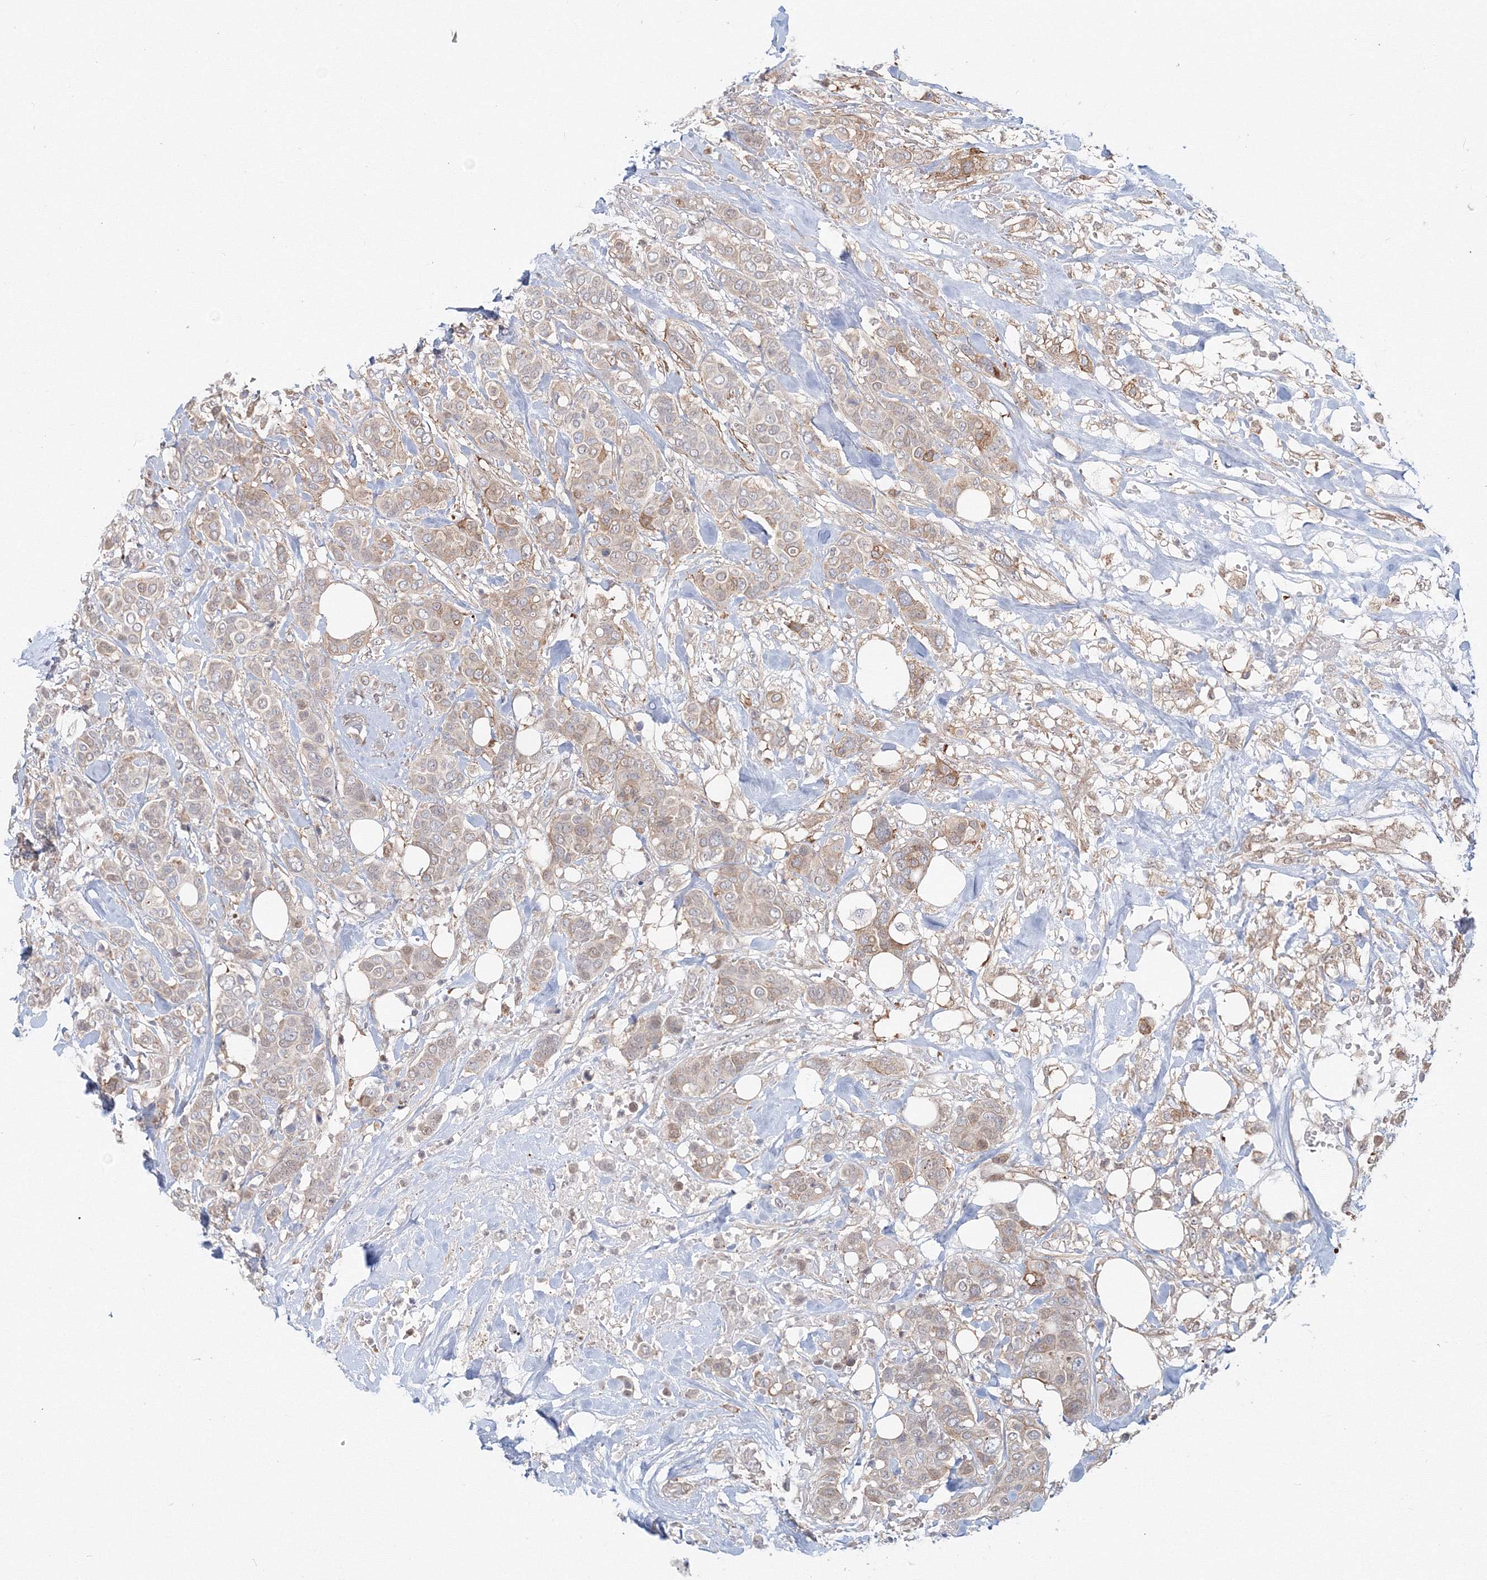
{"staining": {"intensity": "weak", "quantity": "<25%", "location": "cytoplasmic/membranous"}, "tissue": "breast cancer", "cell_type": "Tumor cells", "image_type": "cancer", "snomed": [{"axis": "morphology", "description": "Lobular carcinoma"}, {"axis": "topography", "description": "Breast"}], "caption": "This micrograph is of breast cancer (lobular carcinoma) stained with immunohistochemistry (IHC) to label a protein in brown with the nuclei are counter-stained blue. There is no staining in tumor cells. (Stains: DAB immunohistochemistry (IHC) with hematoxylin counter stain, Microscopy: brightfield microscopy at high magnification).", "gene": "ARHGAP21", "patient": {"sex": "female", "age": 51}}